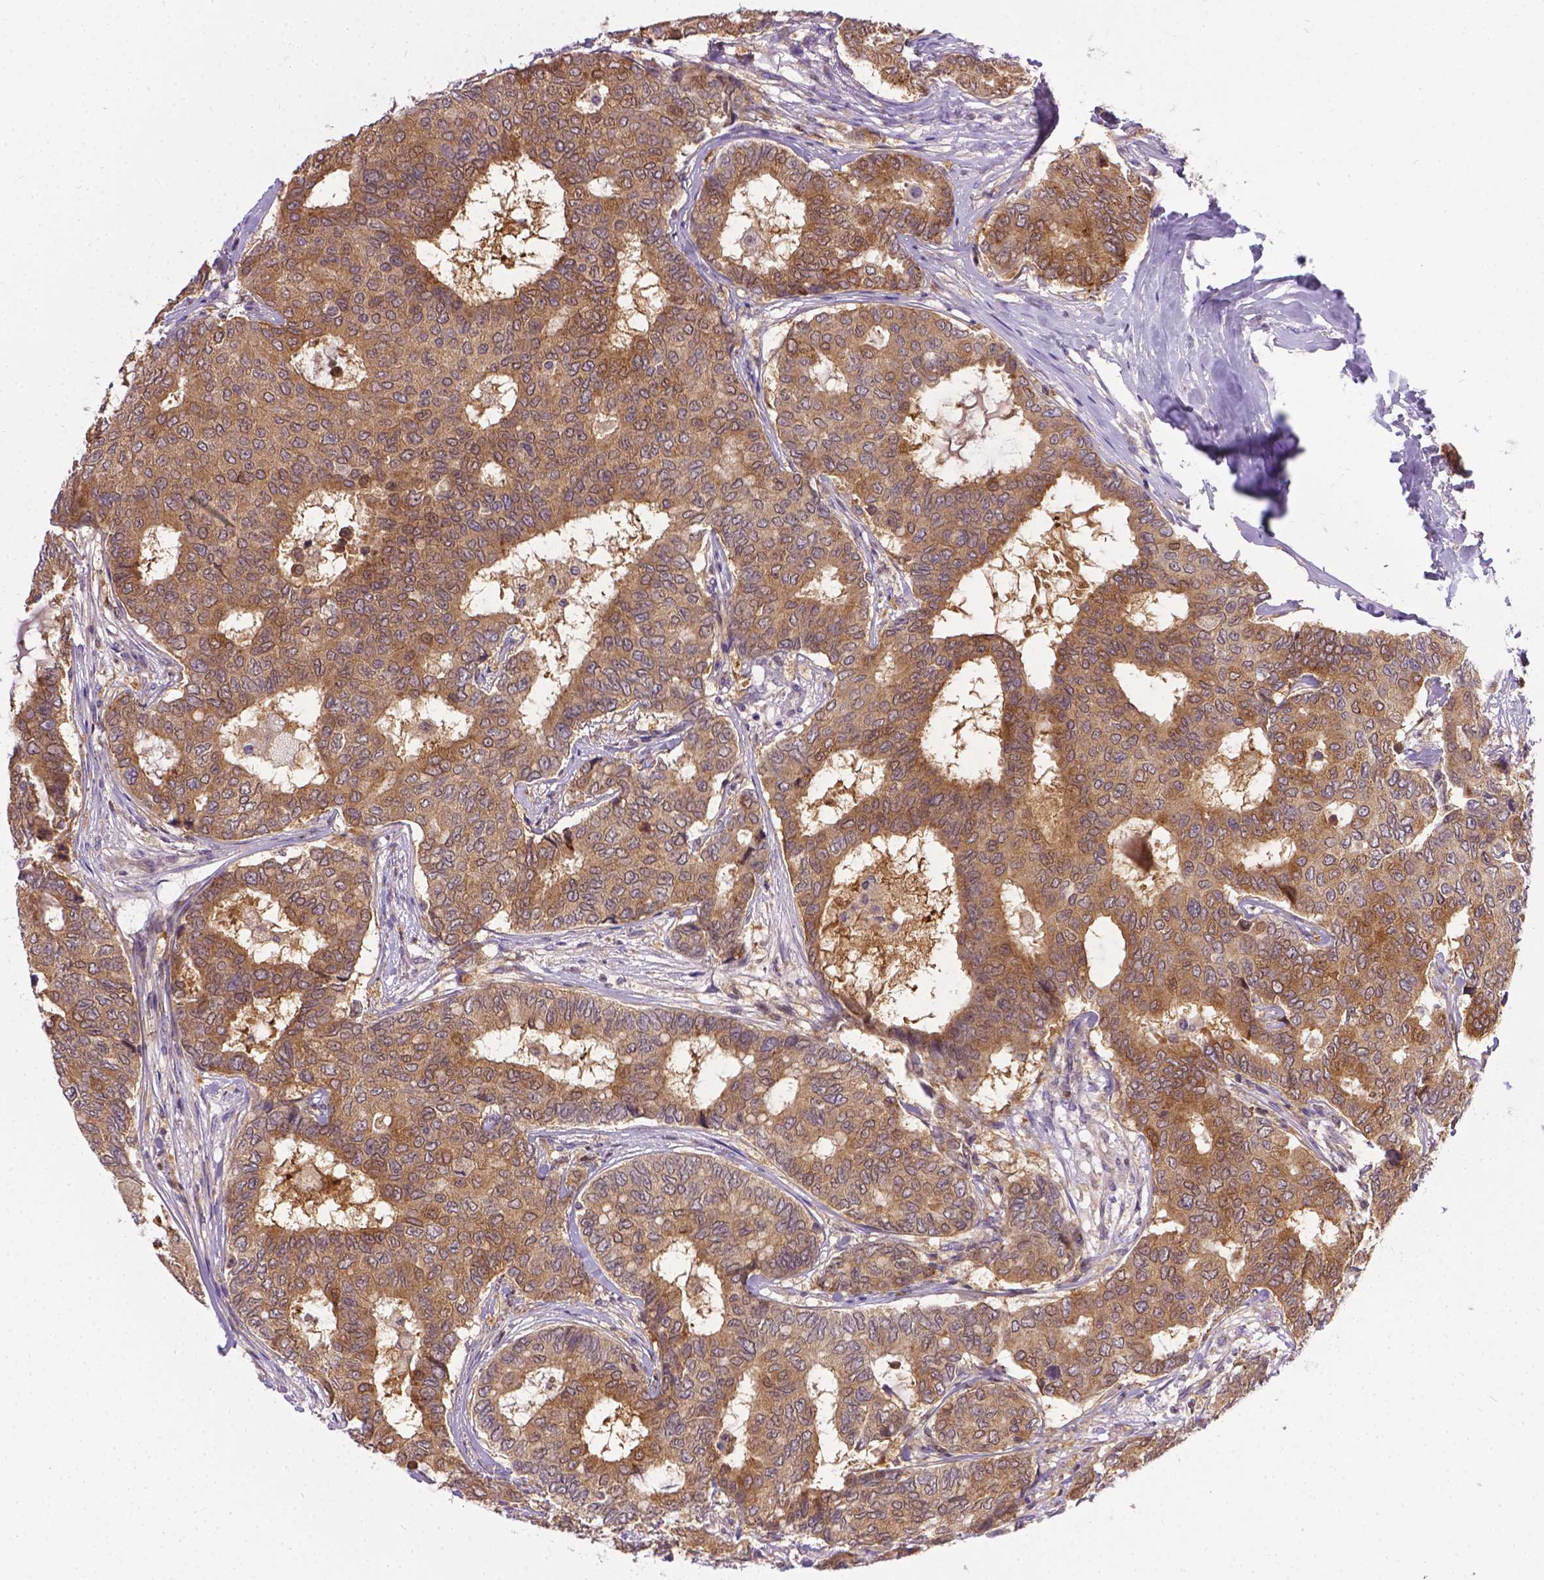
{"staining": {"intensity": "weak", "quantity": ">75%", "location": "cytoplasmic/membranous"}, "tissue": "breast cancer", "cell_type": "Tumor cells", "image_type": "cancer", "snomed": [{"axis": "morphology", "description": "Duct carcinoma"}, {"axis": "topography", "description": "Breast"}], "caption": "Breast cancer (intraductal carcinoma) stained for a protein demonstrates weak cytoplasmic/membranous positivity in tumor cells. (Brightfield microscopy of DAB IHC at high magnification).", "gene": "TM4SF18", "patient": {"sex": "female", "age": 75}}